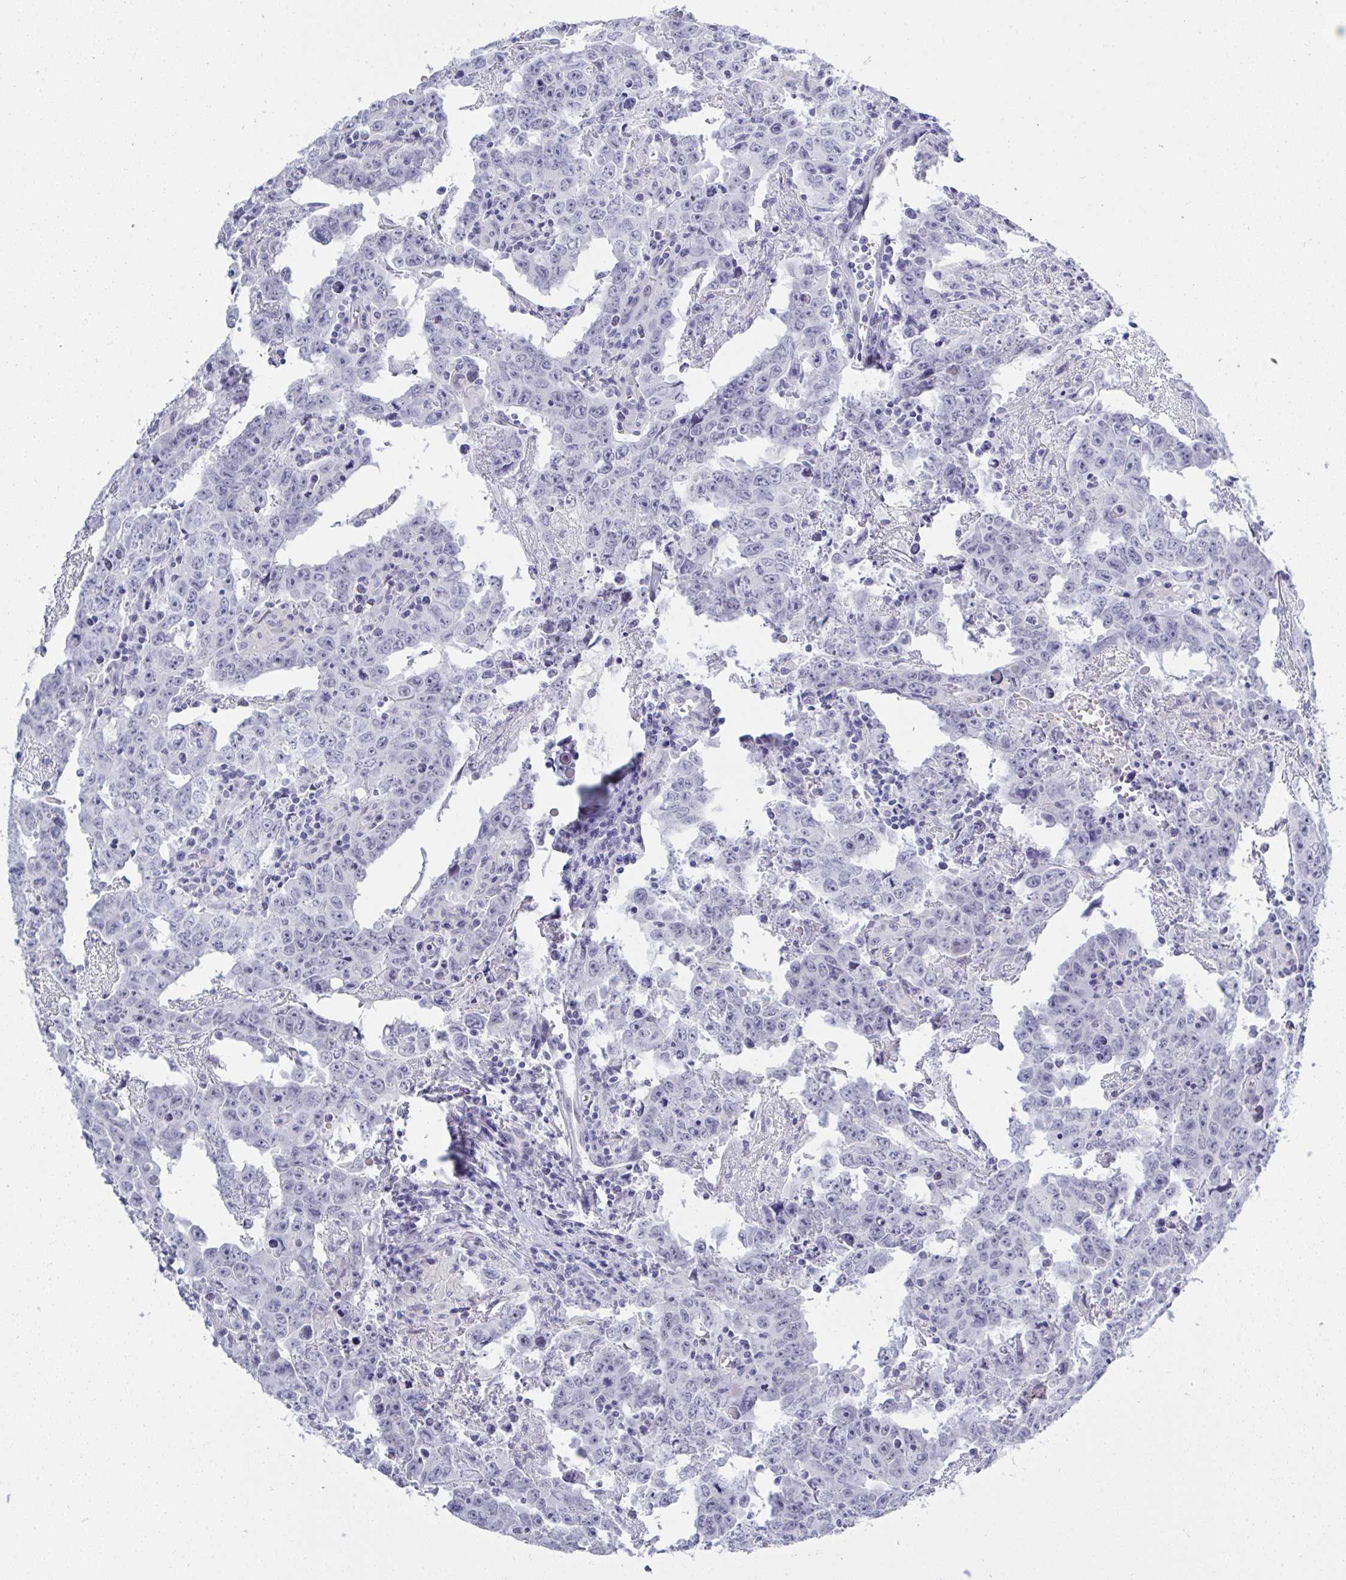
{"staining": {"intensity": "negative", "quantity": "none", "location": "none"}, "tissue": "testis cancer", "cell_type": "Tumor cells", "image_type": "cancer", "snomed": [{"axis": "morphology", "description": "Carcinoma, Embryonal, NOS"}, {"axis": "topography", "description": "Testis"}], "caption": "DAB (3,3'-diaminobenzidine) immunohistochemical staining of testis cancer (embryonal carcinoma) exhibits no significant positivity in tumor cells.", "gene": "MFSD4A", "patient": {"sex": "male", "age": 22}}